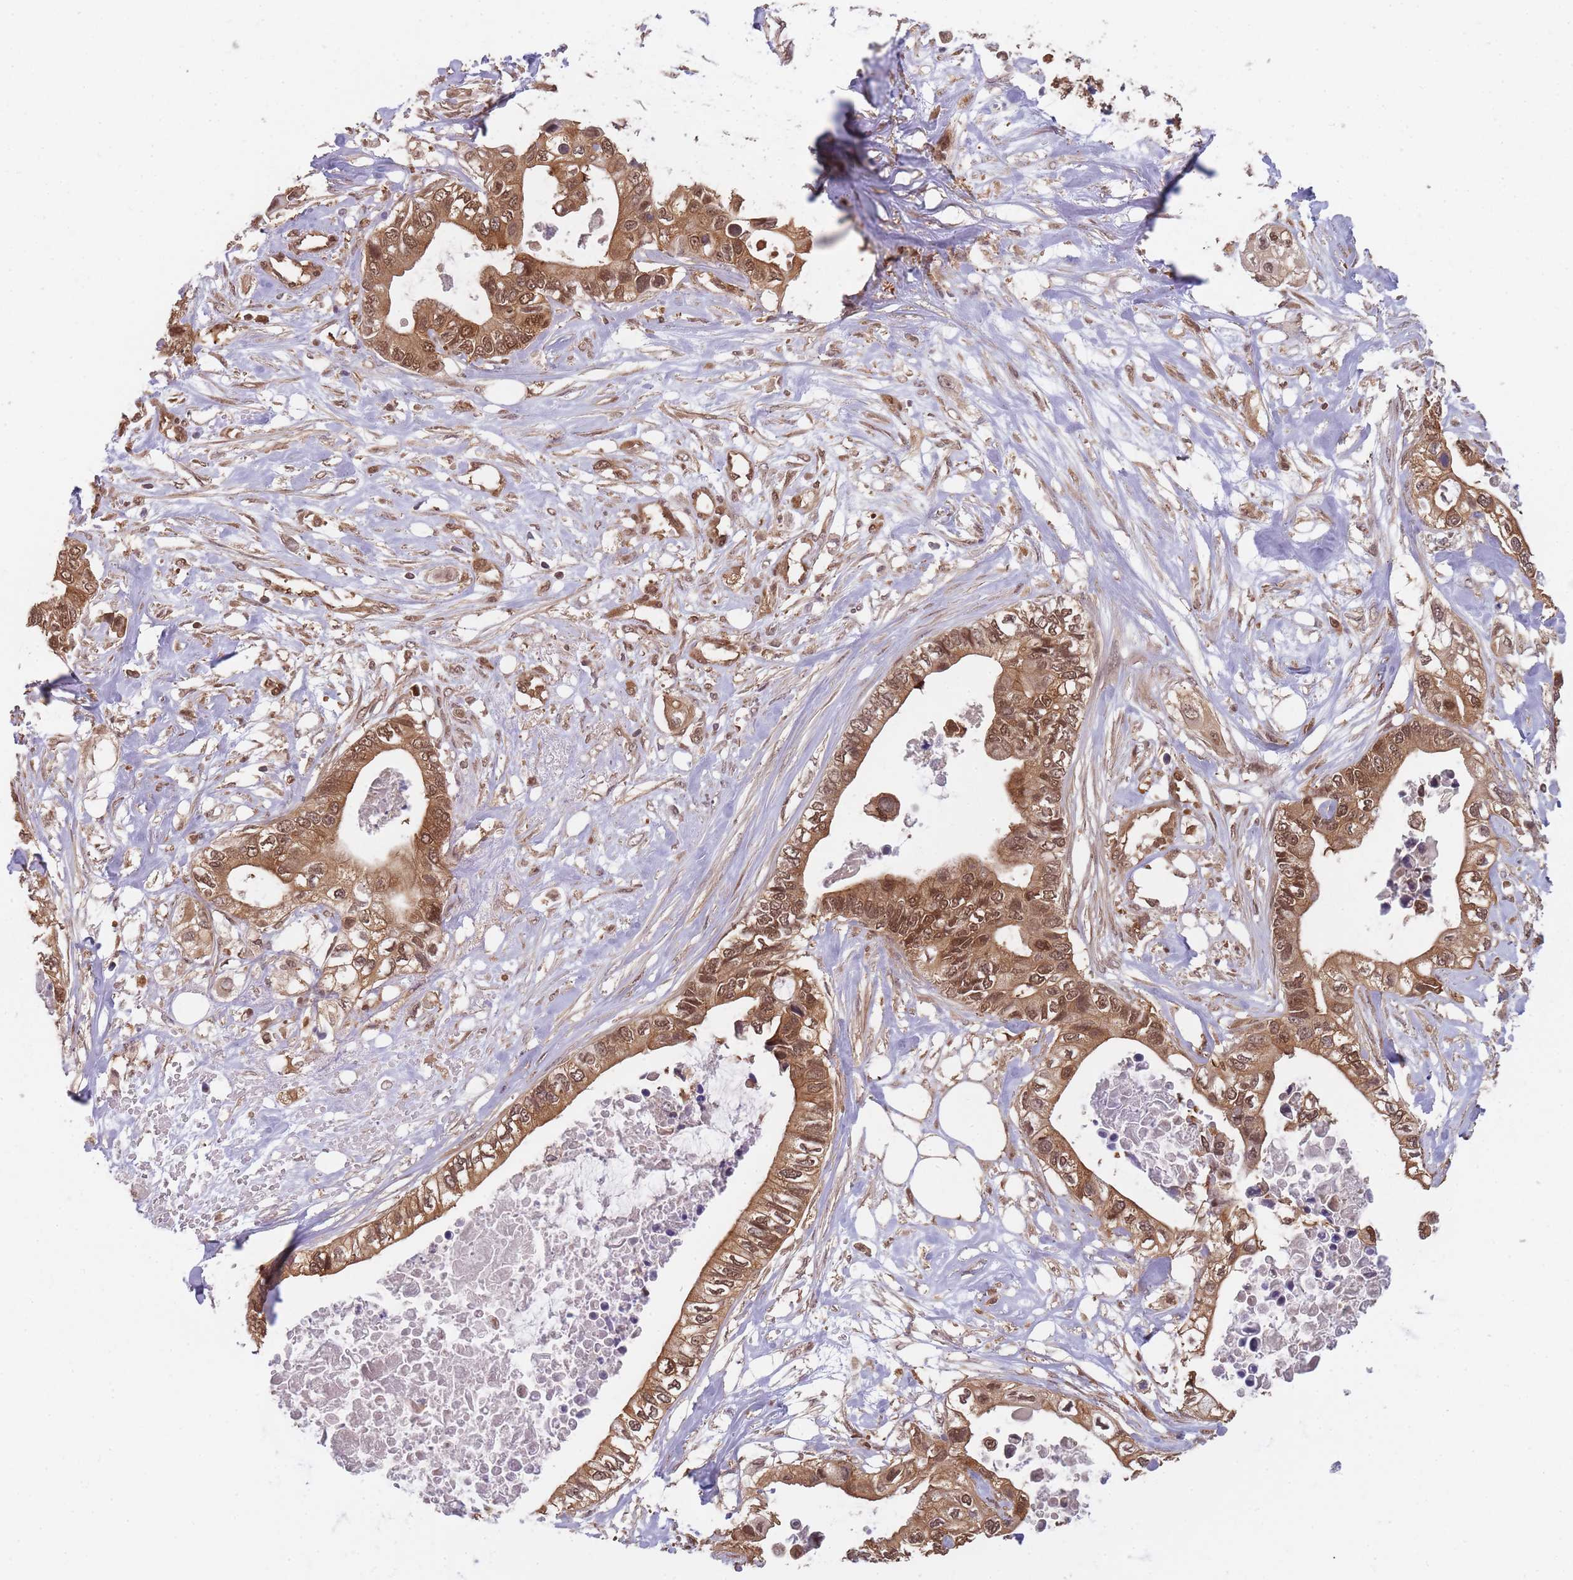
{"staining": {"intensity": "moderate", "quantity": ">75%", "location": "cytoplasmic/membranous,nuclear"}, "tissue": "pancreatic cancer", "cell_type": "Tumor cells", "image_type": "cancer", "snomed": [{"axis": "morphology", "description": "Adenocarcinoma, NOS"}, {"axis": "topography", "description": "Pancreas"}], "caption": "Adenocarcinoma (pancreatic) stained with DAB IHC exhibits medium levels of moderate cytoplasmic/membranous and nuclear staining in about >75% of tumor cells.", "gene": "PPP6R3", "patient": {"sex": "female", "age": 63}}